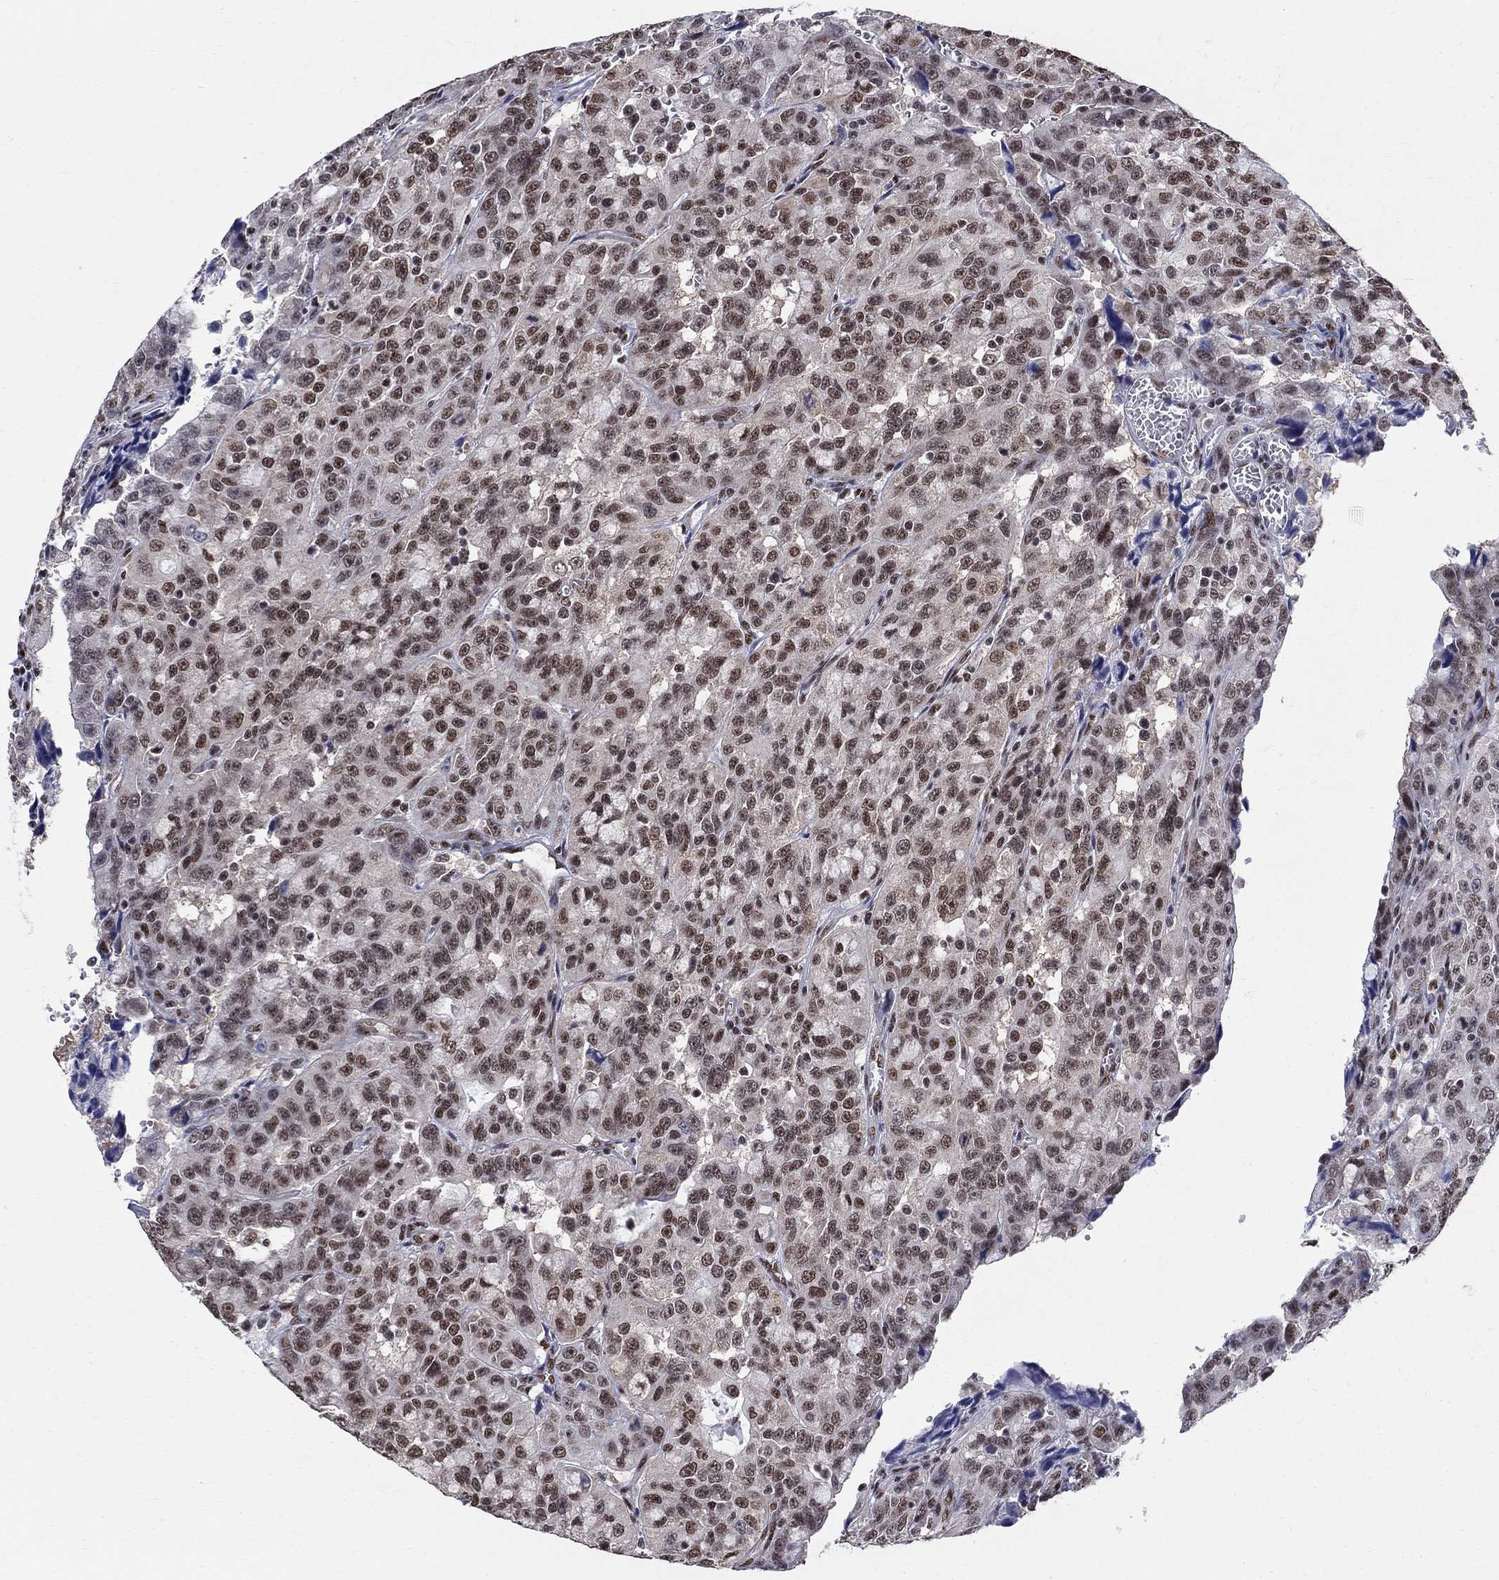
{"staining": {"intensity": "moderate", "quantity": "25%-75%", "location": "nuclear"}, "tissue": "urothelial cancer", "cell_type": "Tumor cells", "image_type": "cancer", "snomed": [{"axis": "morphology", "description": "Urothelial carcinoma, NOS"}, {"axis": "morphology", "description": "Urothelial carcinoma, High grade"}, {"axis": "topography", "description": "Urinary bladder"}], "caption": "A medium amount of moderate nuclear staining is appreciated in approximately 25%-75% of tumor cells in urothelial cancer tissue.", "gene": "FBXO16", "patient": {"sex": "female", "age": 73}}